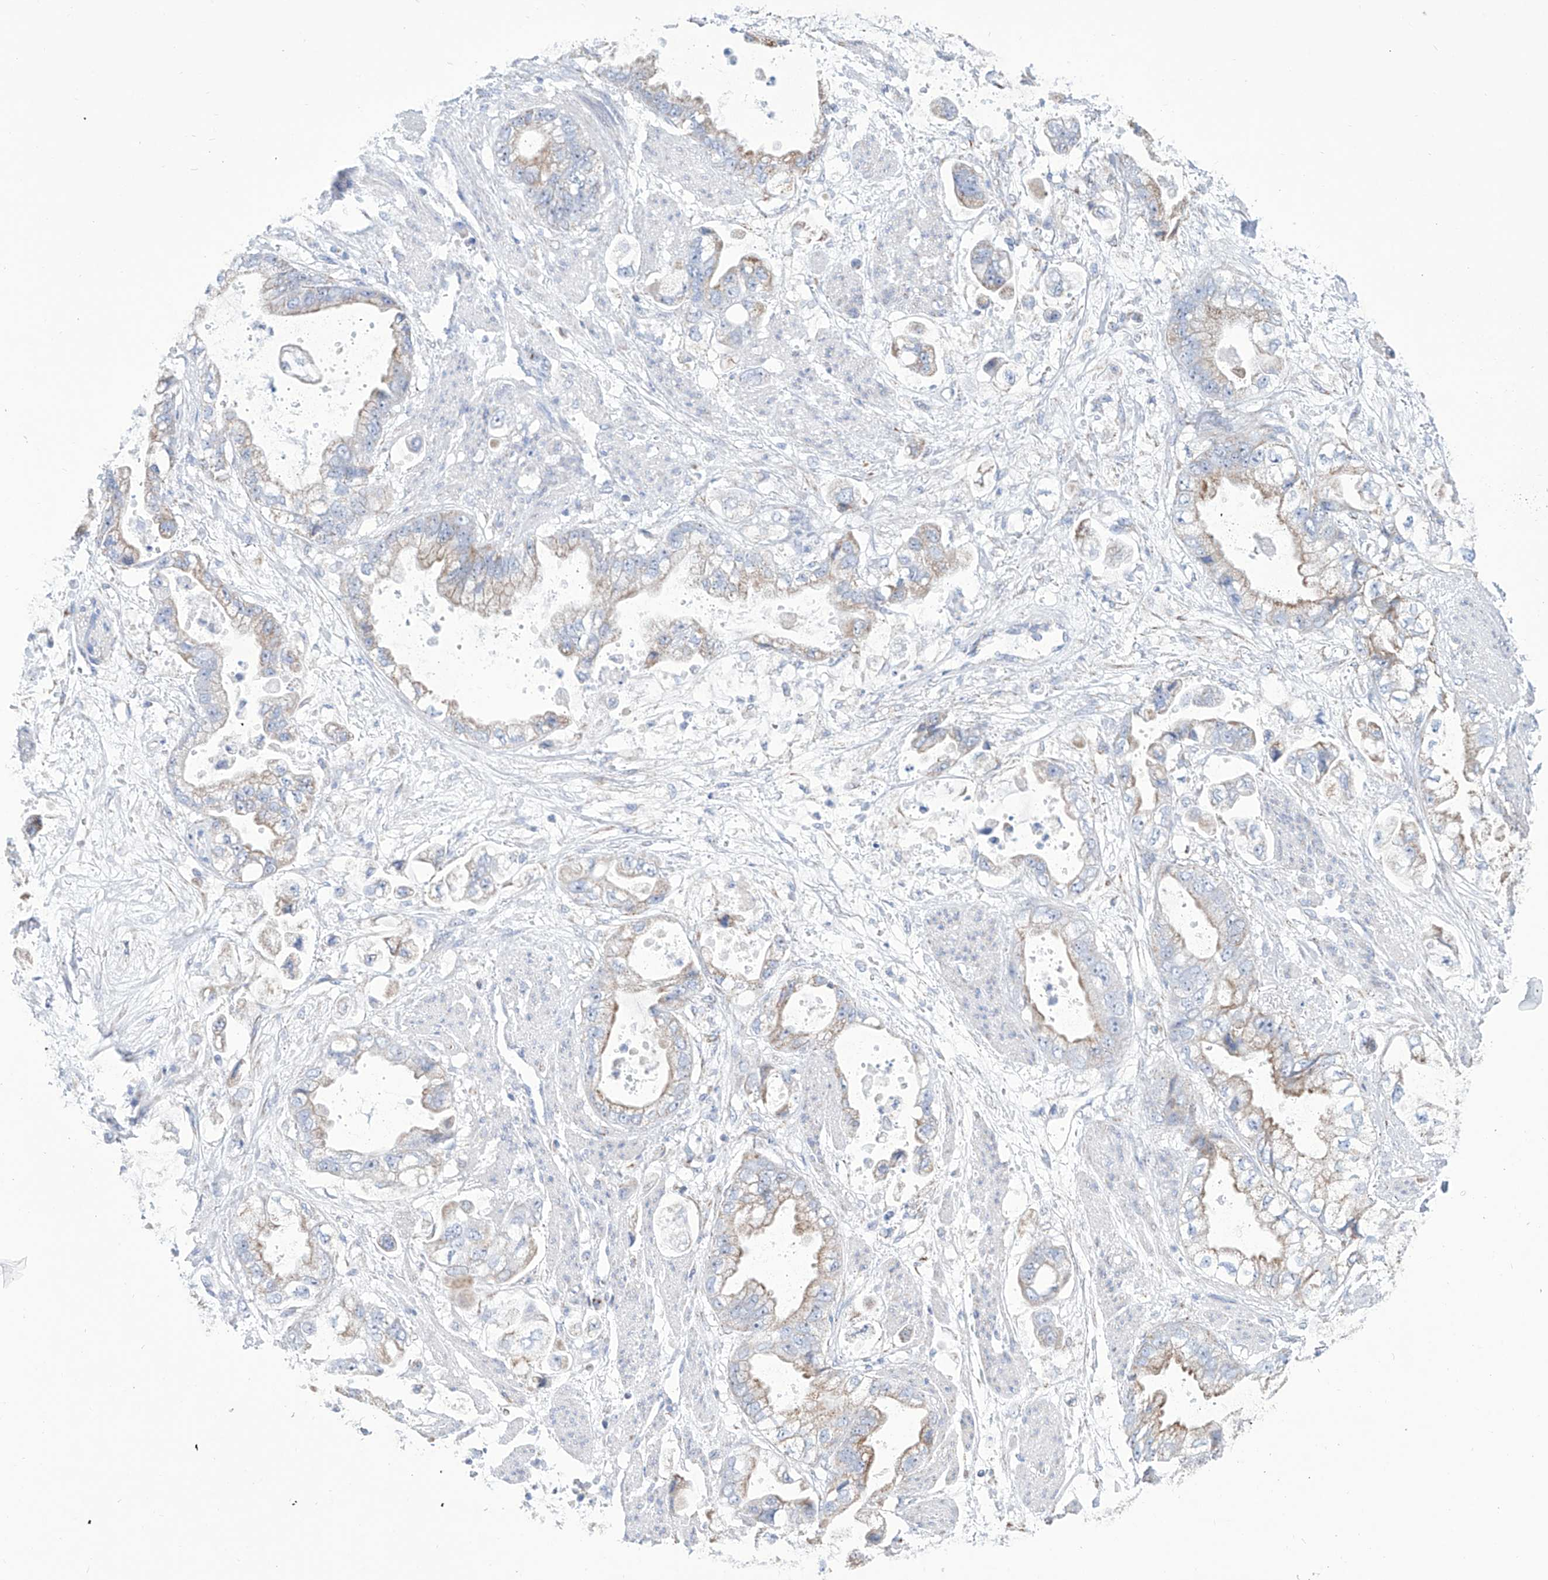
{"staining": {"intensity": "weak", "quantity": "25%-75%", "location": "cytoplasmic/membranous"}, "tissue": "stomach cancer", "cell_type": "Tumor cells", "image_type": "cancer", "snomed": [{"axis": "morphology", "description": "Adenocarcinoma, NOS"}, {"axis": "topography", "description": "Stomach"}], "caption": "Human stomach cancer (adenocarcinoma) stained with a protein marker reveals weak staining in tumor cells.", "gene": "ALDH6A1", "patient": {"sex": "male", "age": 62}}